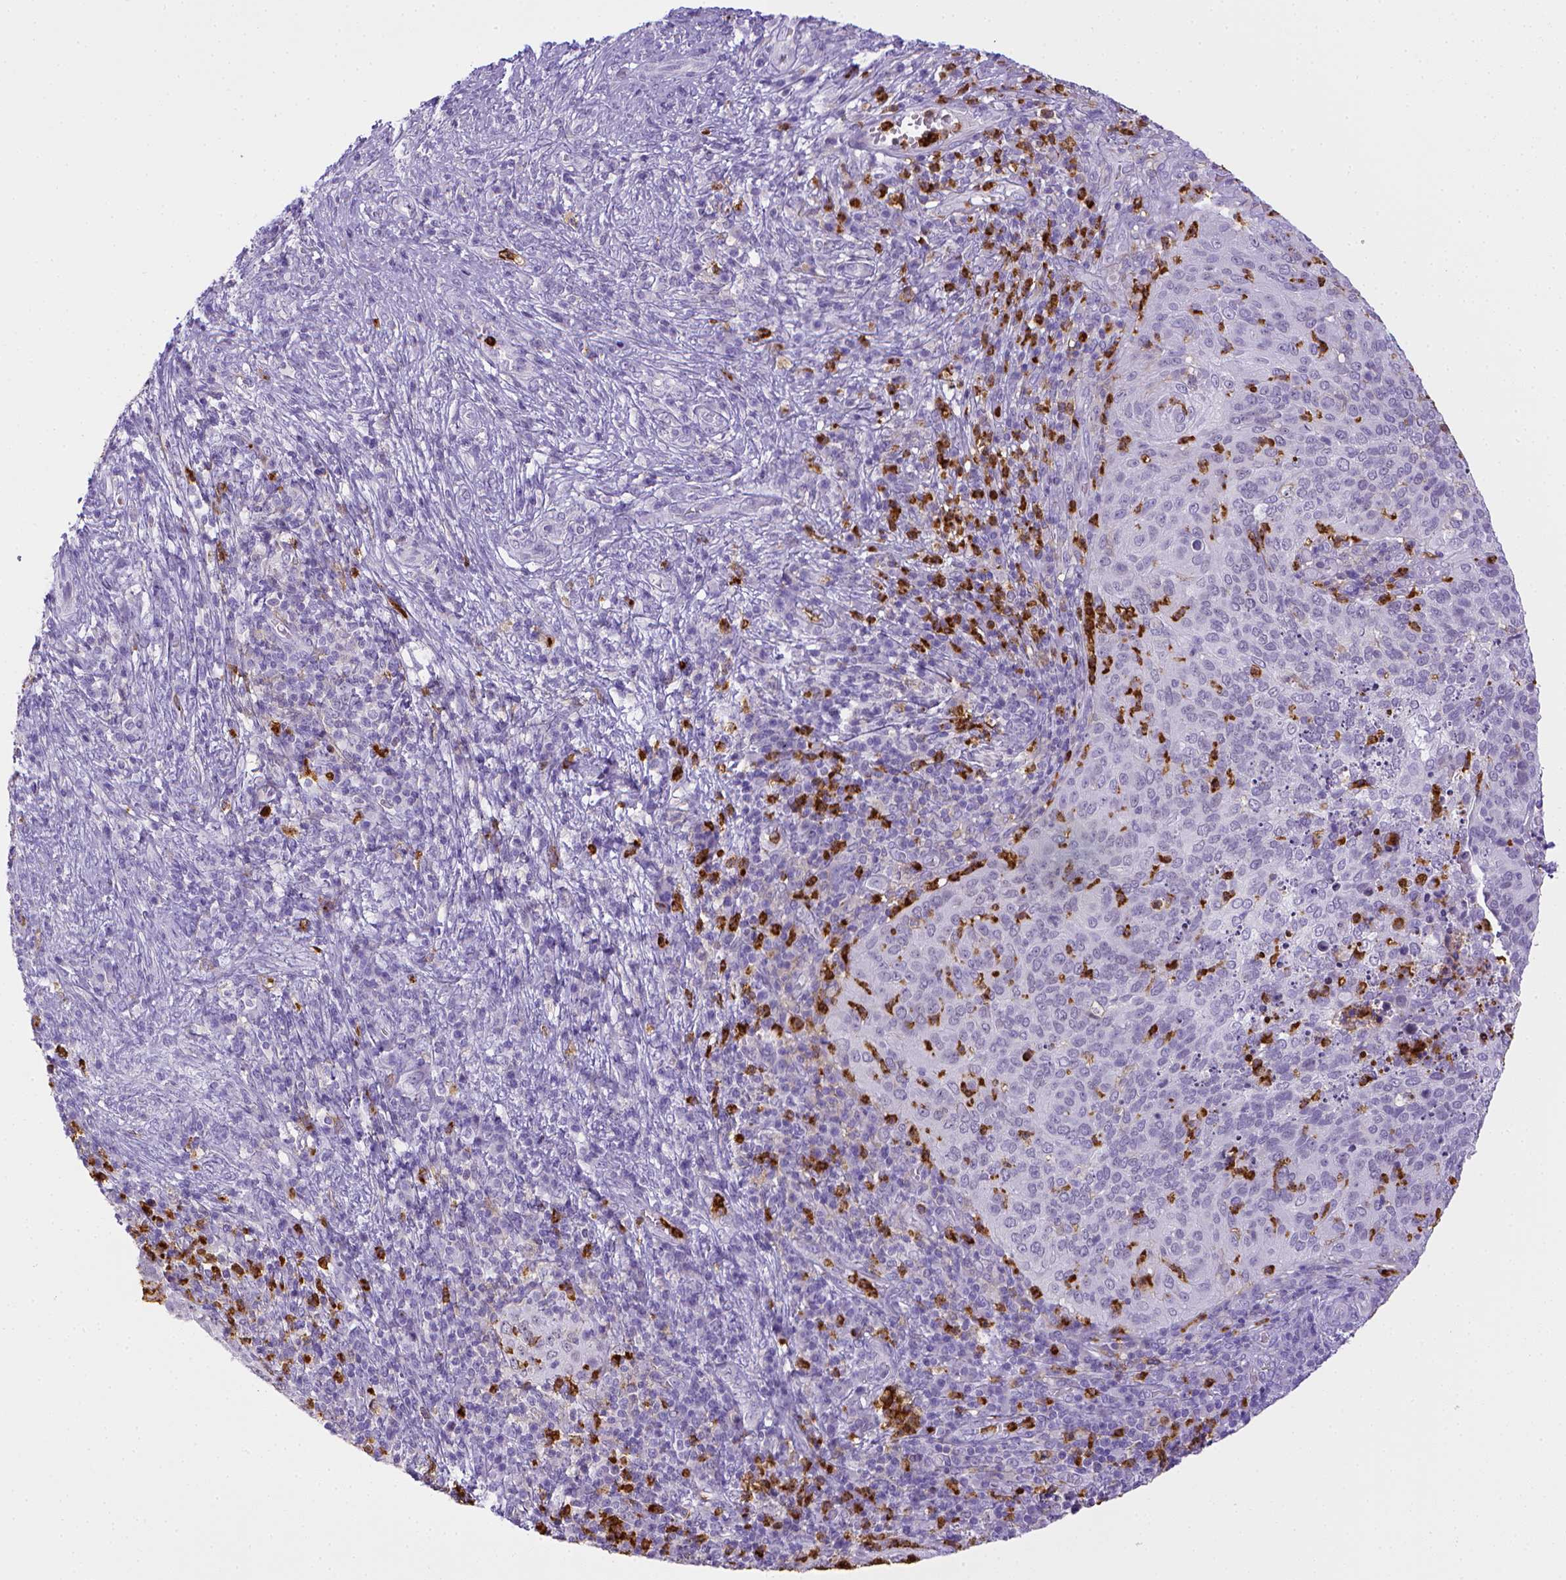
{"staining": {"intensity": "negative", "quantity": "none", "location": "none"}, "tissue": "cervical cancer", "cell_type": "Tumor cells", "image_type": "cancer", "snomed": [{"axis": "morphology", "description": "Squamous cell carcinoma, NOS"}, {"axis": "topography", "description": "Cervix"}], "caption": "Tumor cells show no significant protein positivity in cervical cancer (squamous cell carcinoma).", "gene": "ITGAM", "patient": {"sex": "female", "age": 39}}